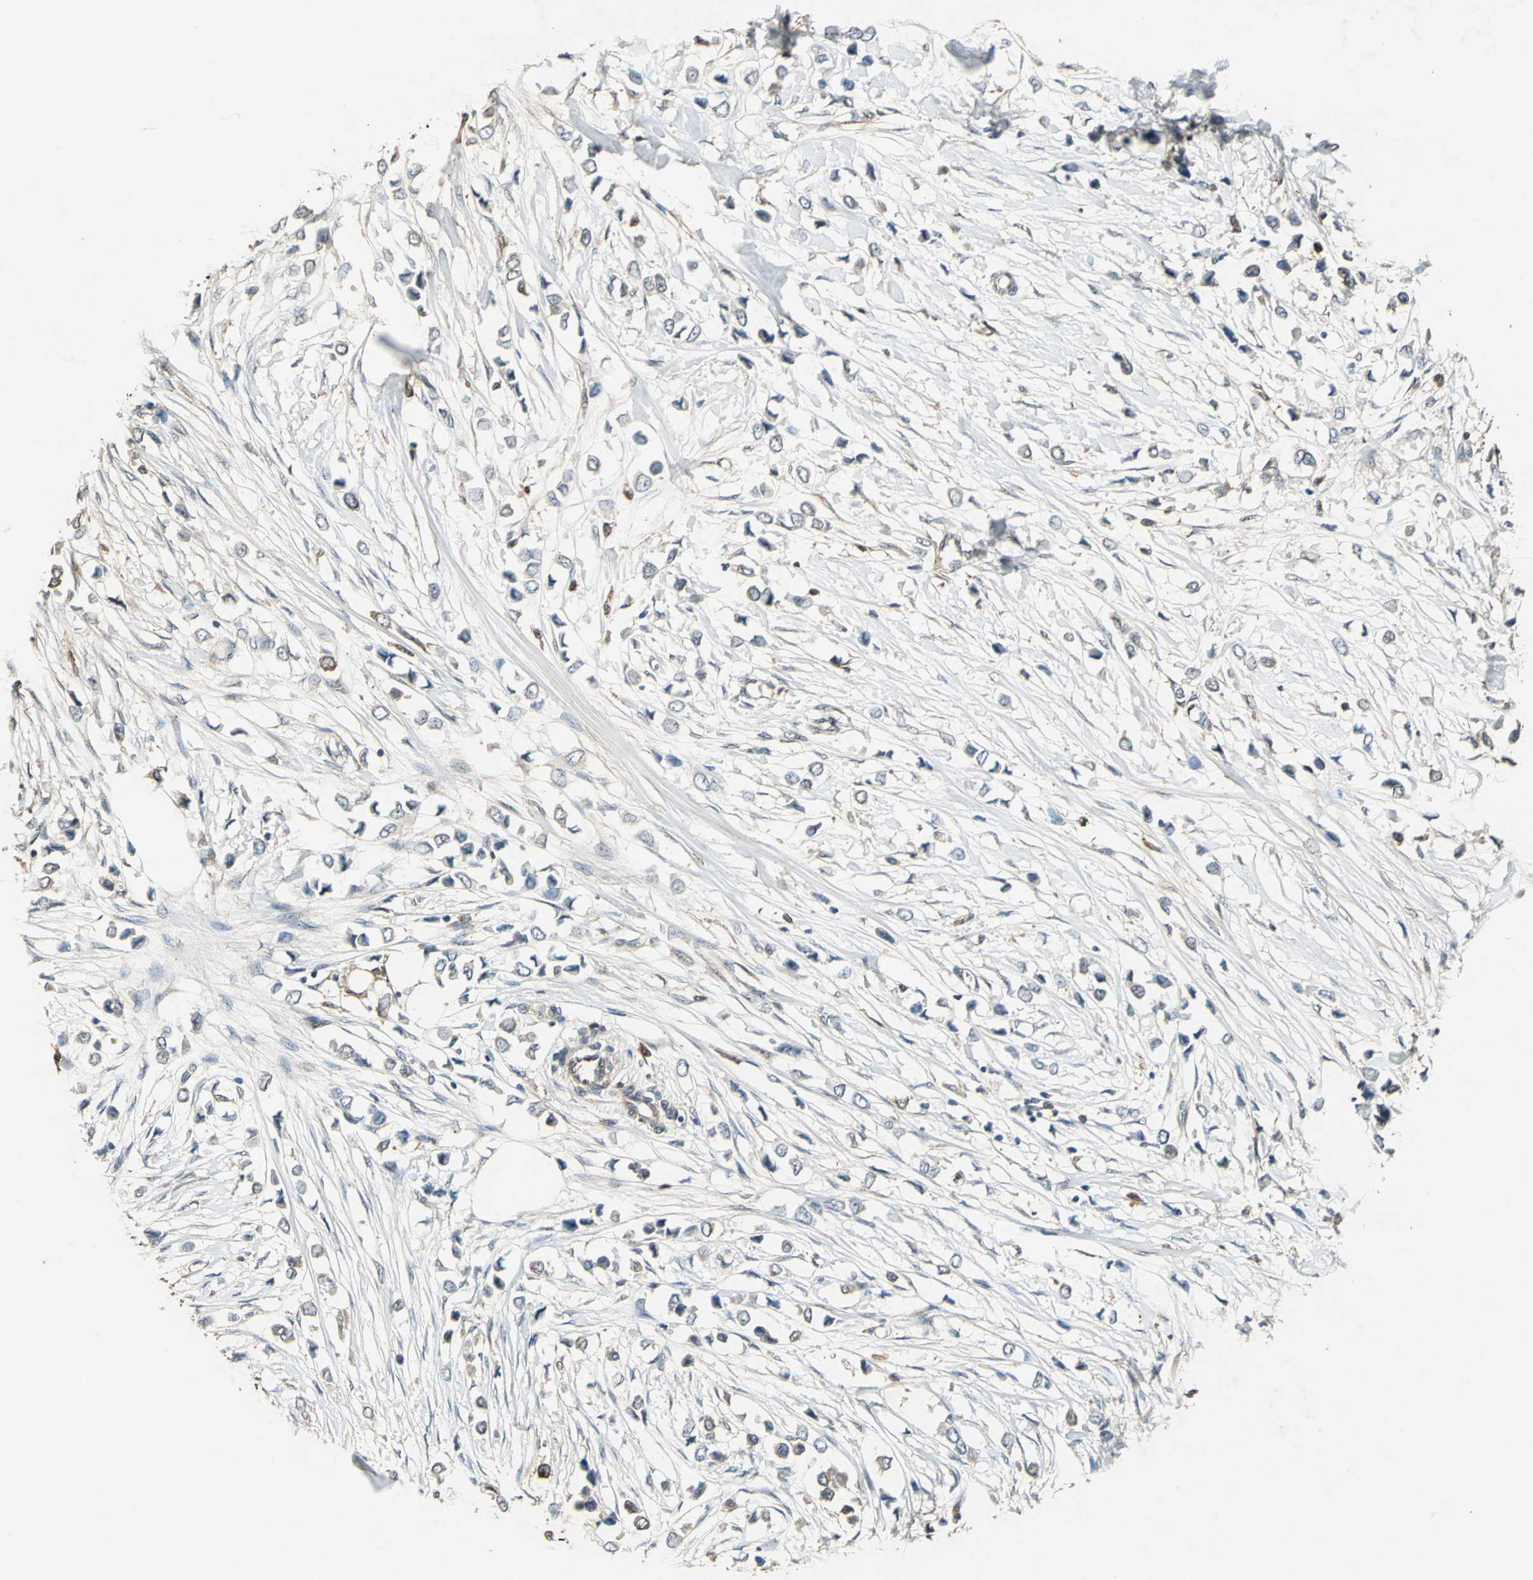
{"staining": {"intensity": "weak", "quantity": ">75%", "location": "cytoplasmic/membranous"}, "tissue": "breast cancer", "cell_type": "Tumor cells", "image_type": "cancer", "snomed": [{"axis": "morphology", "description": "Lobular carcinoma"}, {"axis": "topography", "description": "Breast"}], "caption": "The histopathology image displays staining of lobular carcinoma (breast), revealing weak cytoplasmic/membranous protein expression (brown color) within tumor cells. (brown staining indicates protein expression, while blue staining denotes nuclei).", "gene": "RRM2B", "patient": {"sex": "female", "age": 51}}